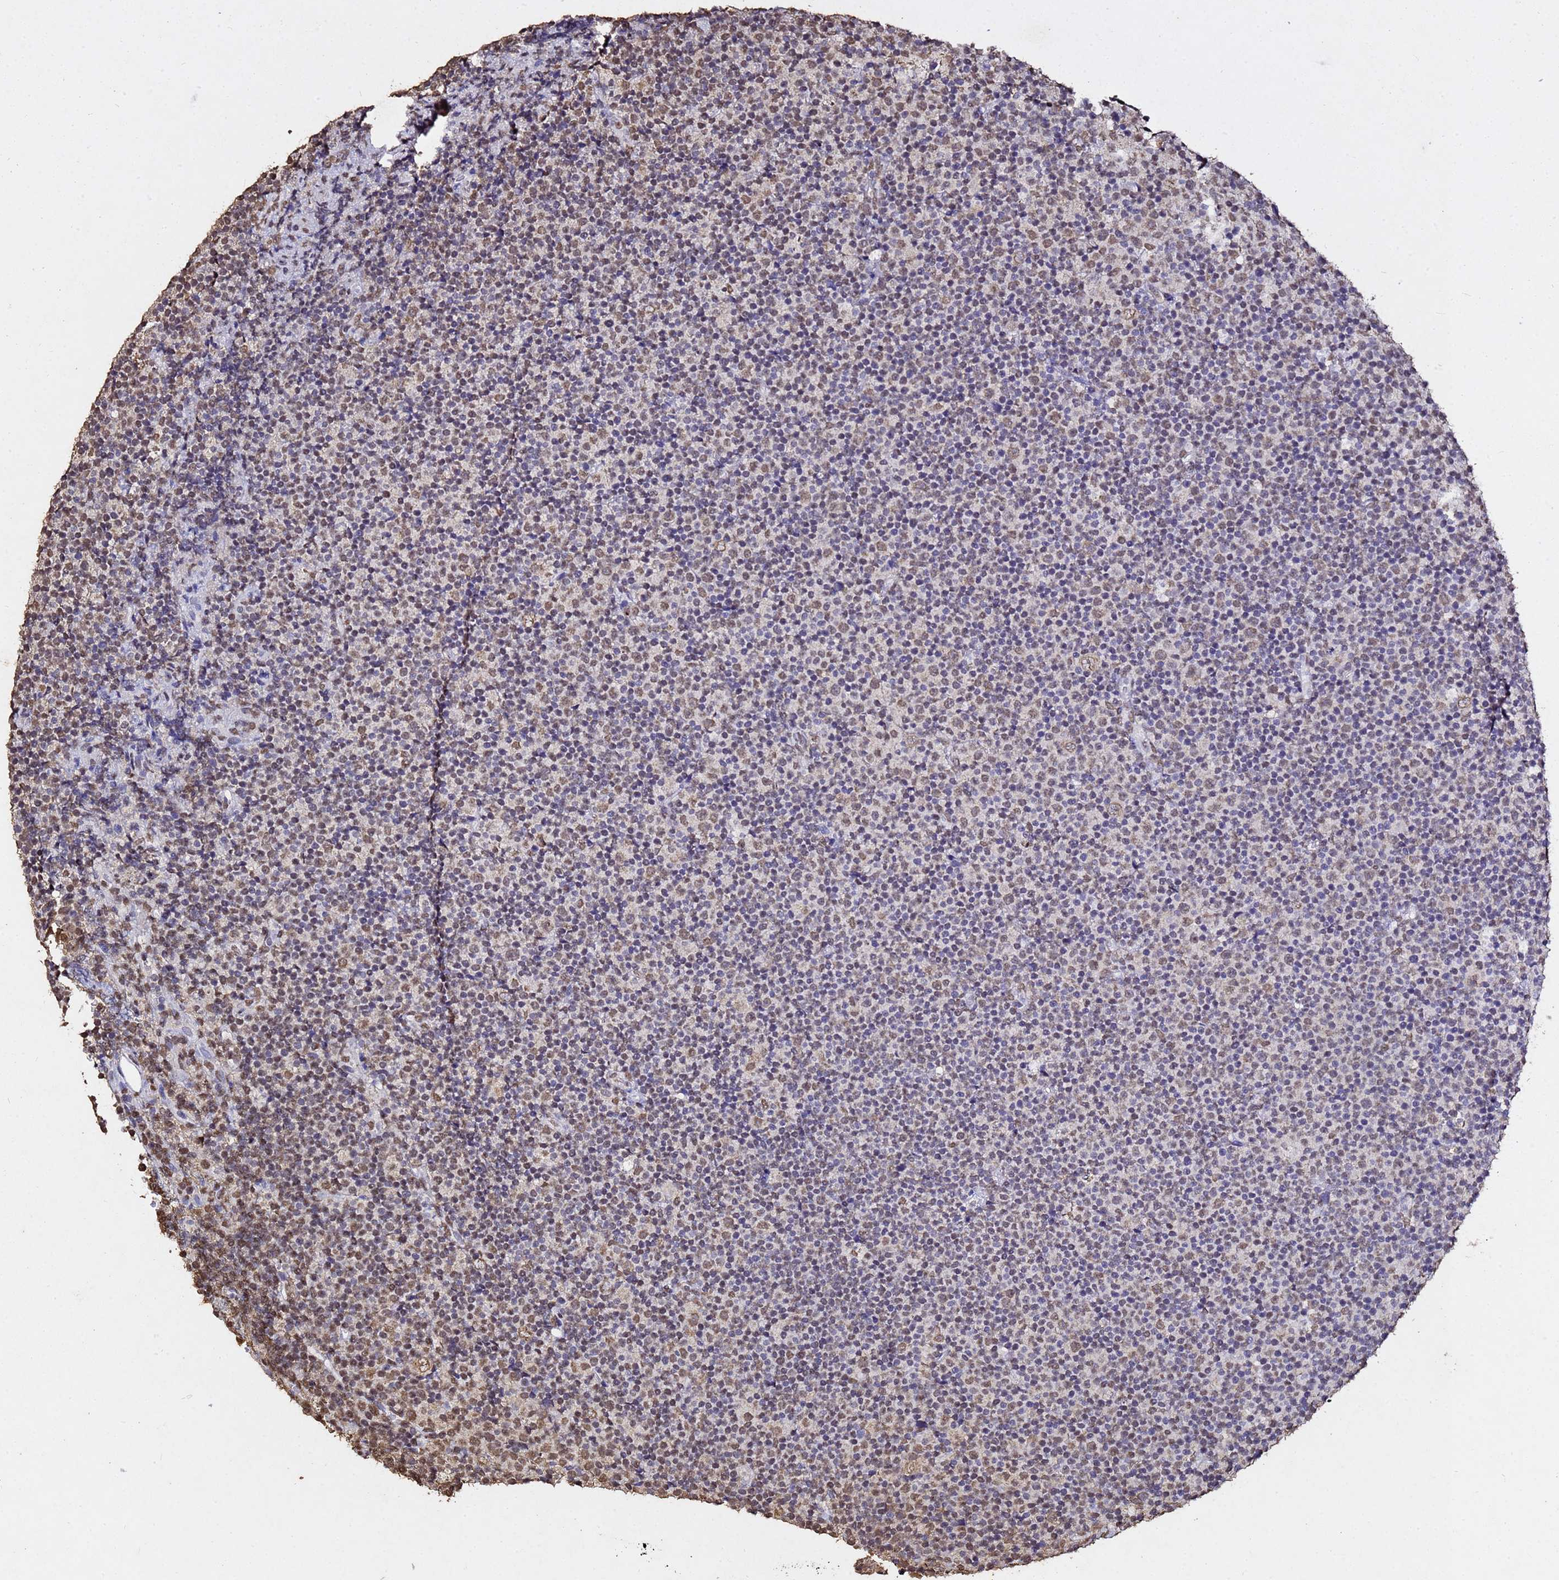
{"staining": {"intensity": "weak", "quantity": "<25%", "location": "nuclear"}, "tissue": "lymphoma", "cell_type": "Tumor cells", "image_type": "cancer", "snomed": [{"axis": "morphology", "description": "Malignant lymphoma, non-Hodgkin's type, Low grade"}, {"axis": "topography", "description": "Lymph node"}], "caption": "DAB immunohistochemical staining of human lymphoma shows no significant positivity in tumor cells.", "gene": "MYOCD", "patient": {"sex": "female", "age": 67}}